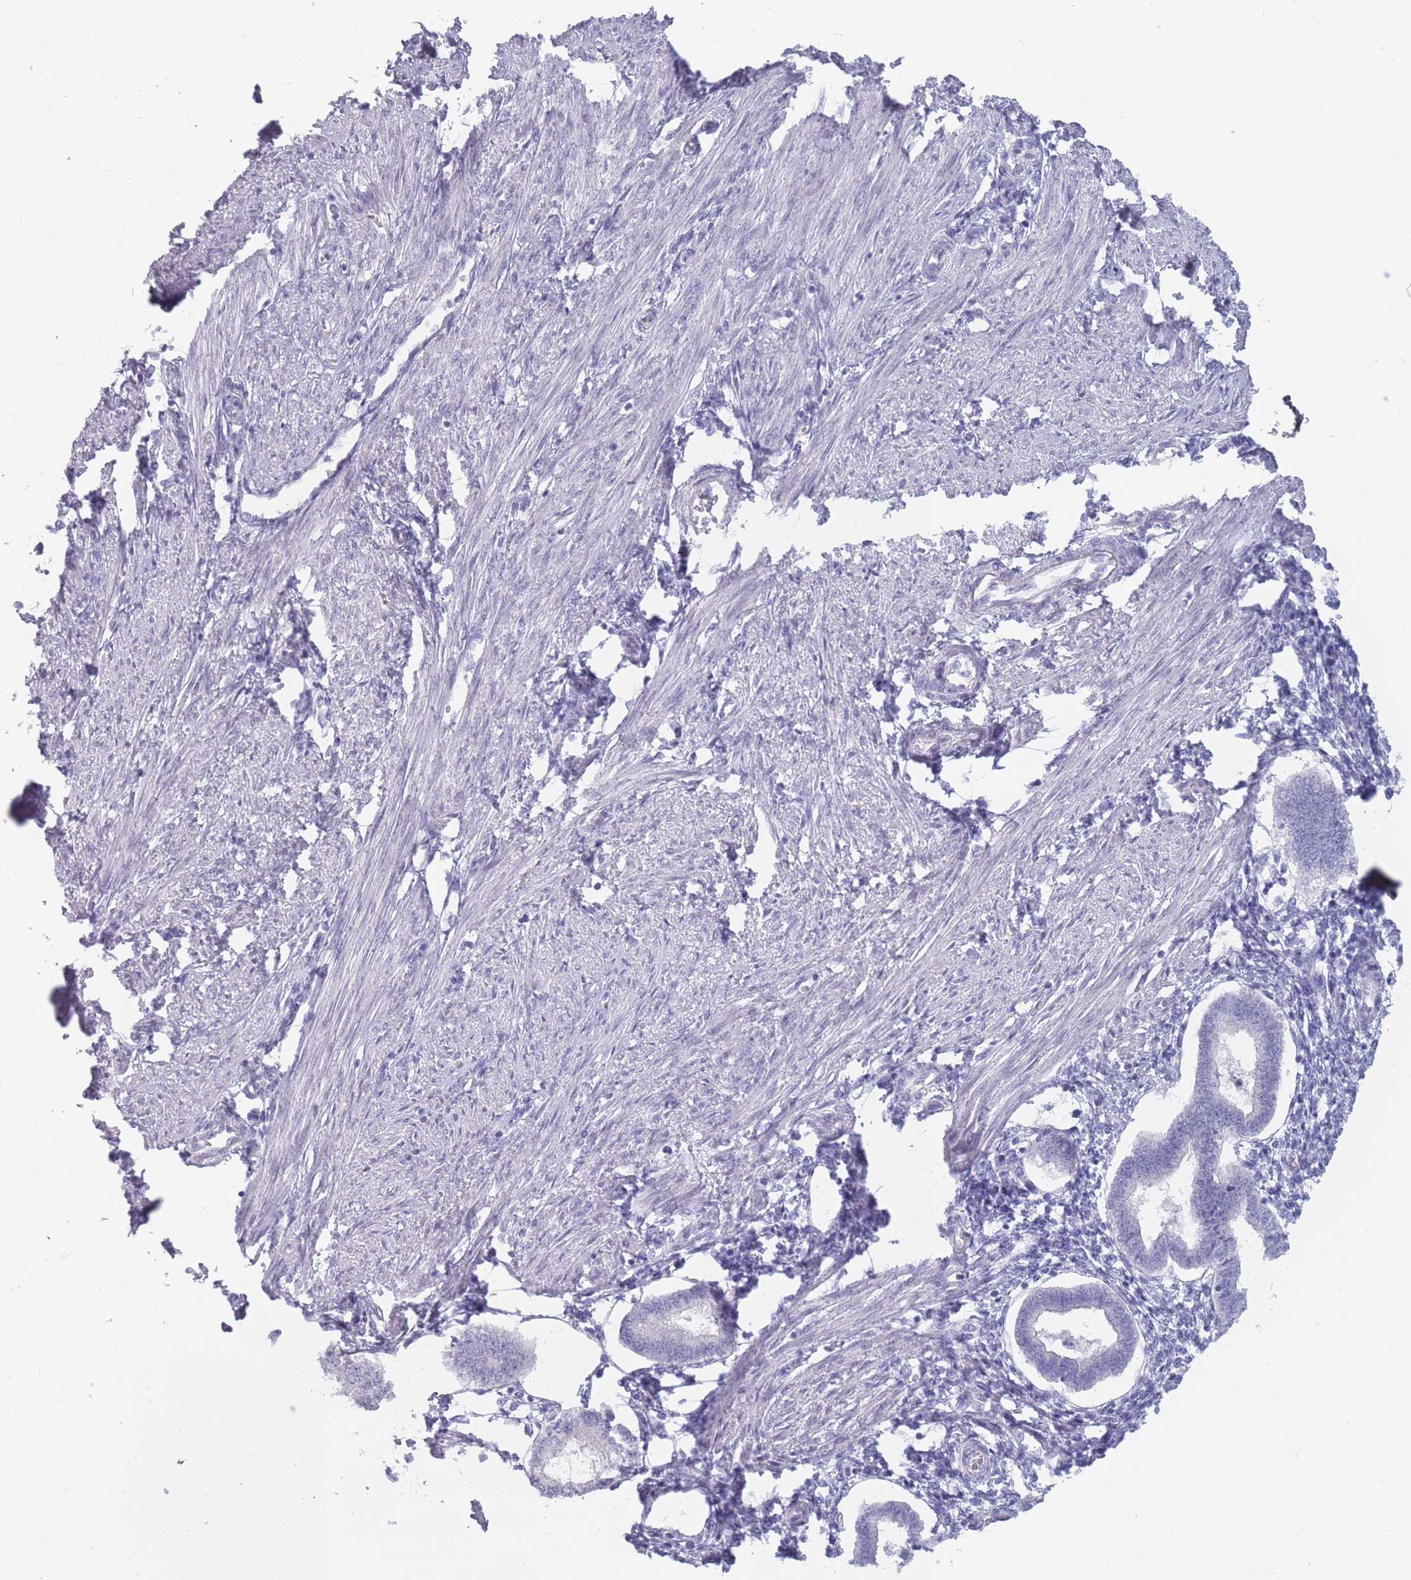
{"staining": {"intensity": "negative", "quantity": "none", "location": "none"}, "tissue": "endometrium", "cell_type": "Cells in endometrial stroma", "image_type": "normal", "snomed": [{"axis": "morphology", "description": "Normal tissue, NOS"}, {"axis": "topography", "description": "Endometrium"}], "caption": "The micrograph reveals no staining of cells in endometrial stroma in normal endometrium. (DAB IHC, high magnification).", "gene": "ROS1", "patient": {"sex": "female", "age": 24}}